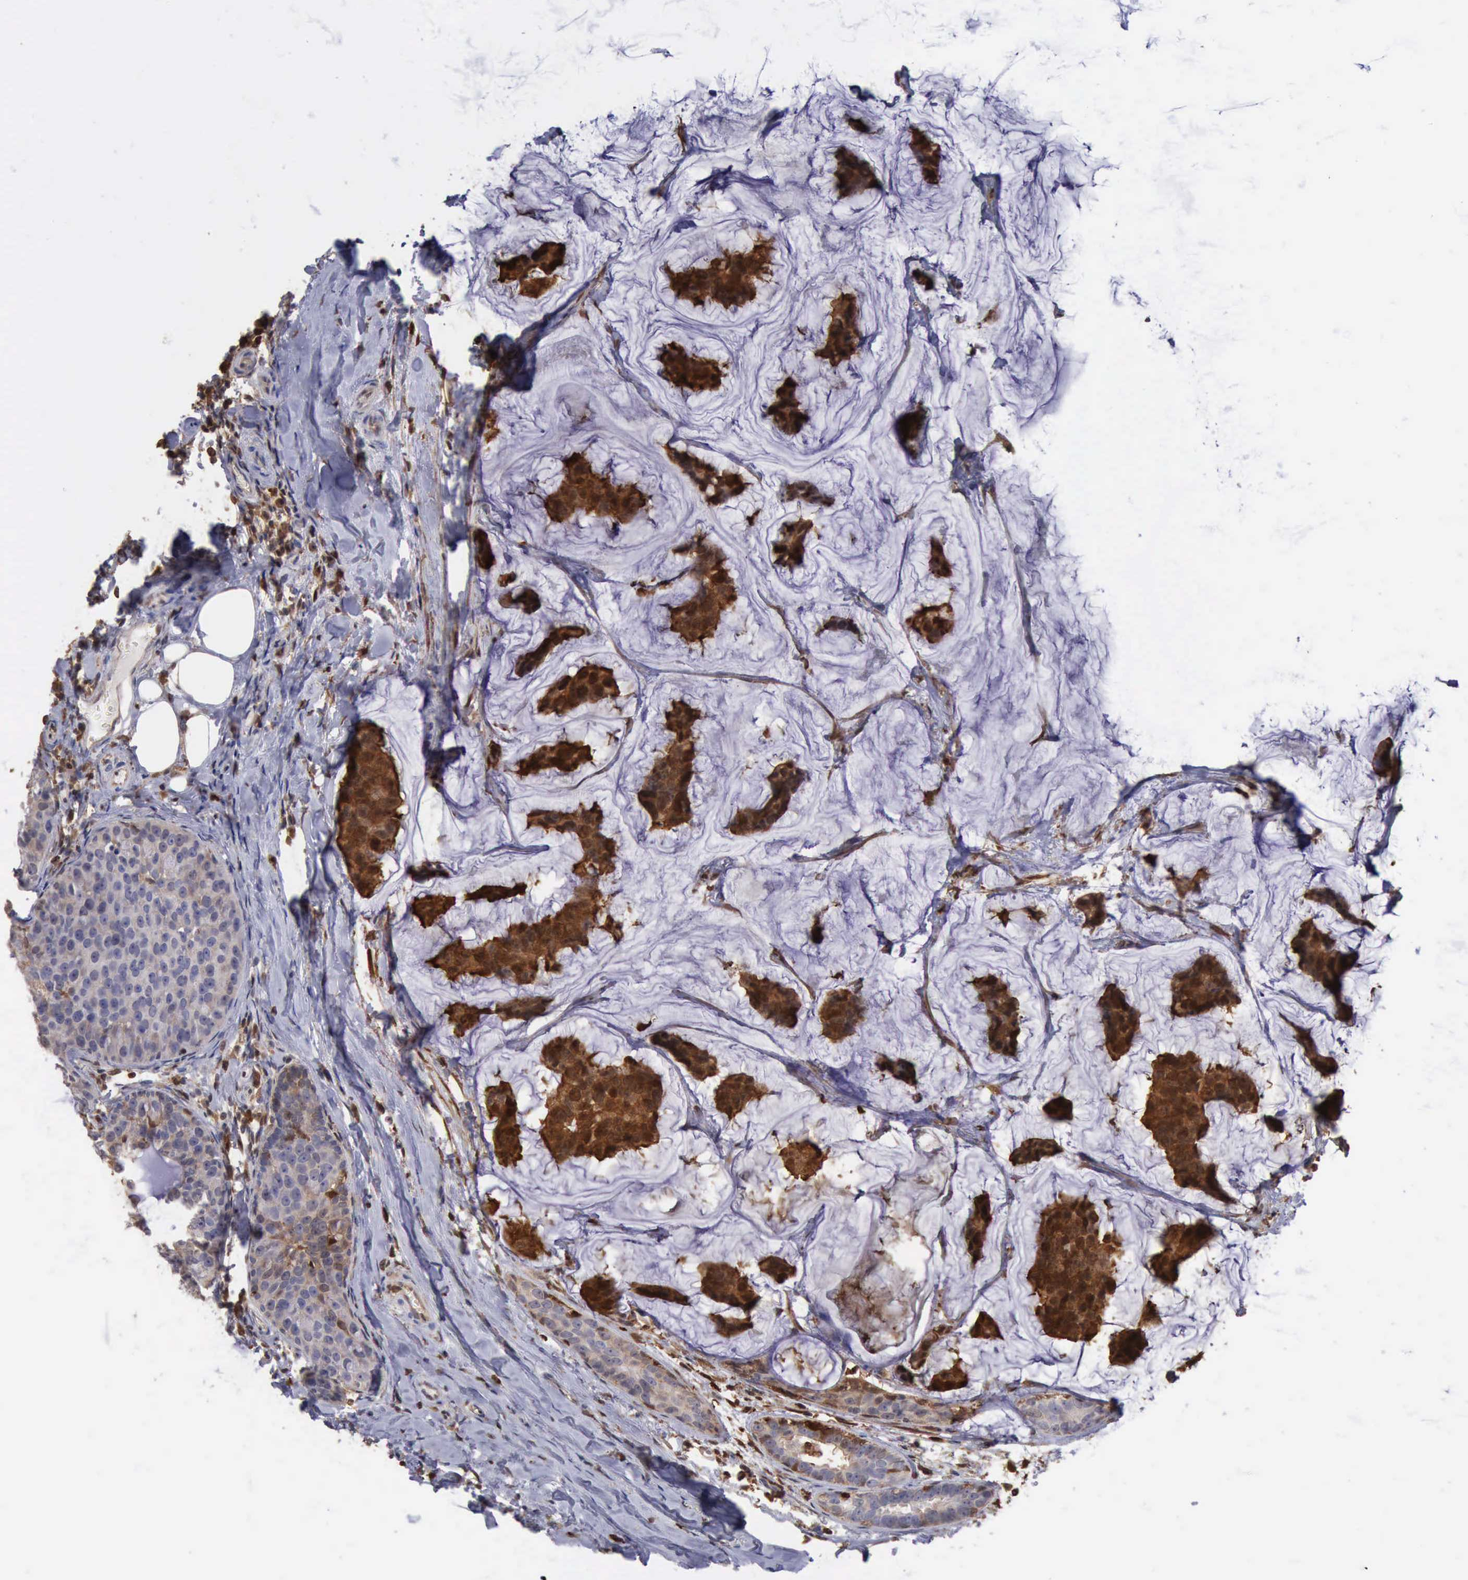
{"staining": {"intensity": "strong", "quantity": ">75%", "location": "cytoplasmic/membranous,nuclear"}, "tissue": "breast cancer", "cell_type": "Tumor cells", "image_type": "cancer", "snomed": [{"axis": "morphology", "description": "Normal tissue, NOS"}, {"axis": "morphology", "description": "Duct carcinoma"}, {"axis": "topography", "description": "Breast"}], "caption": "Immunohistochemical staining of human infiltrating ductal carcinoma (breast) reveals strong cytoplasmic/membranous and nuclear protein staining in about >75% of tumor cells. The protein of interest is shown in brown color, while the nuclei are stained blue.", "gene": "STAT1", "patient": {"sex": "female", "age": 50}}